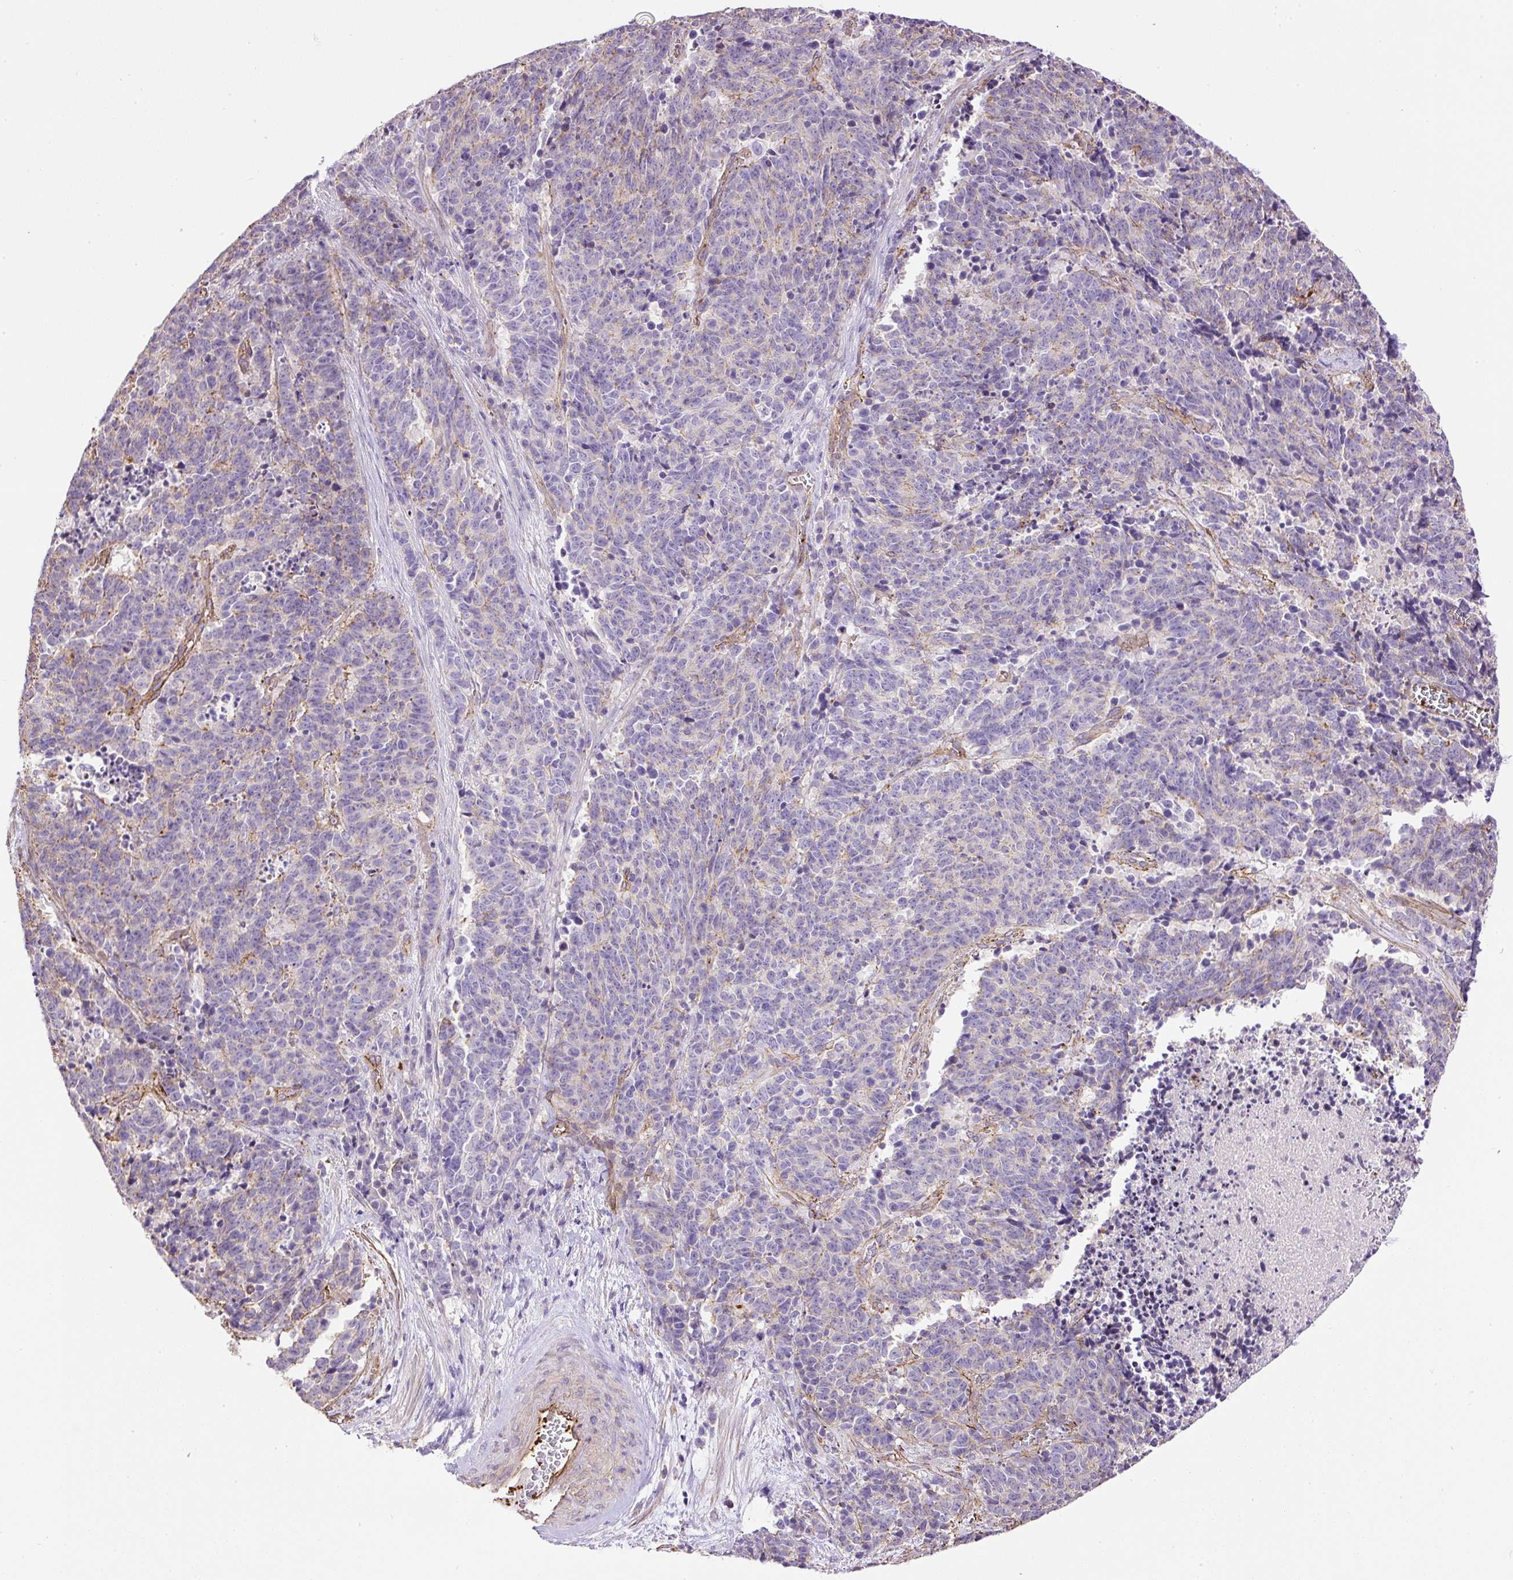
{"staining": {"intensity": "negative", "quantity": "none", "location": "none"}, "tissue": "cervical cancer", "cell_type": "Tumor cells", "image_type": "cancer", "snomed": [{"axis": "morphology", "description": "Squamous cell carcinoma, NOS"}, {"axis": "topography", "description": "Cervix"}], "caption": "Squamous cell carcinoma (cervical) was stained to show a protein in brown. There is no significant staining in tumor cells. (DAB immunohistochemistry with hematoxylin counter stain).", "gene": "MAGEB16", "patient": {"sex": "female", "age": 29}}